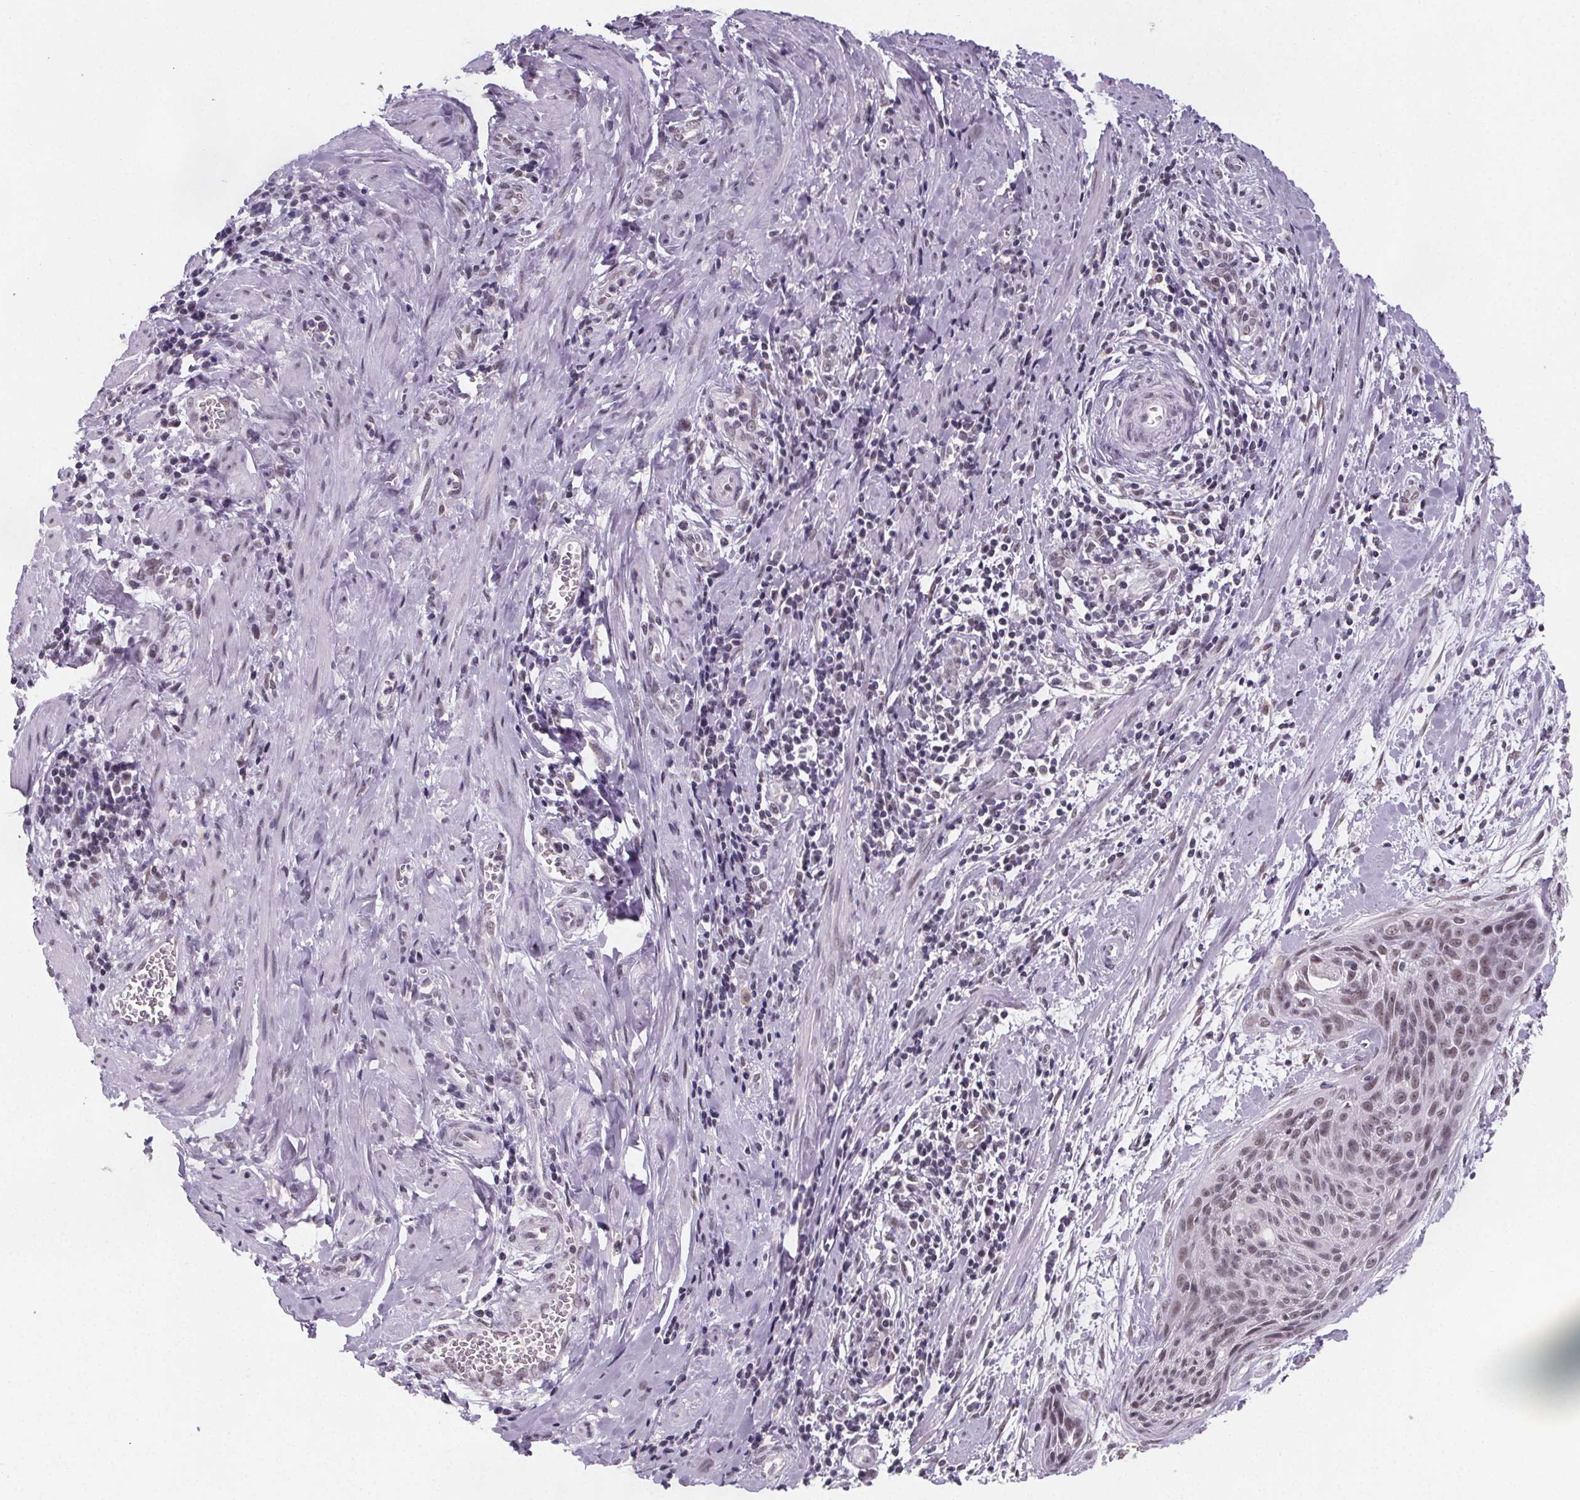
{"staining": {"intensity": "moderate", "quantity": ">75%", "location": "nuclear"}, "tissue": "cervical cancer", "cell_type": "Tumor cells", "image_type": "cancer", "snomed": [{"axis": "morphology", "description": "Squamous cell carcinoma, NOS"}, {"axis": "topography", "description": "Cervix"}], "caption": "Squamous cell carcinoma (cervical) was stained to show a protein in brown. There is medium levels of moderate nuclear staining in approximately >75% of tumor cells.", "gene": "ZNF572", "patient": {"sex": "female", "age": 55}}